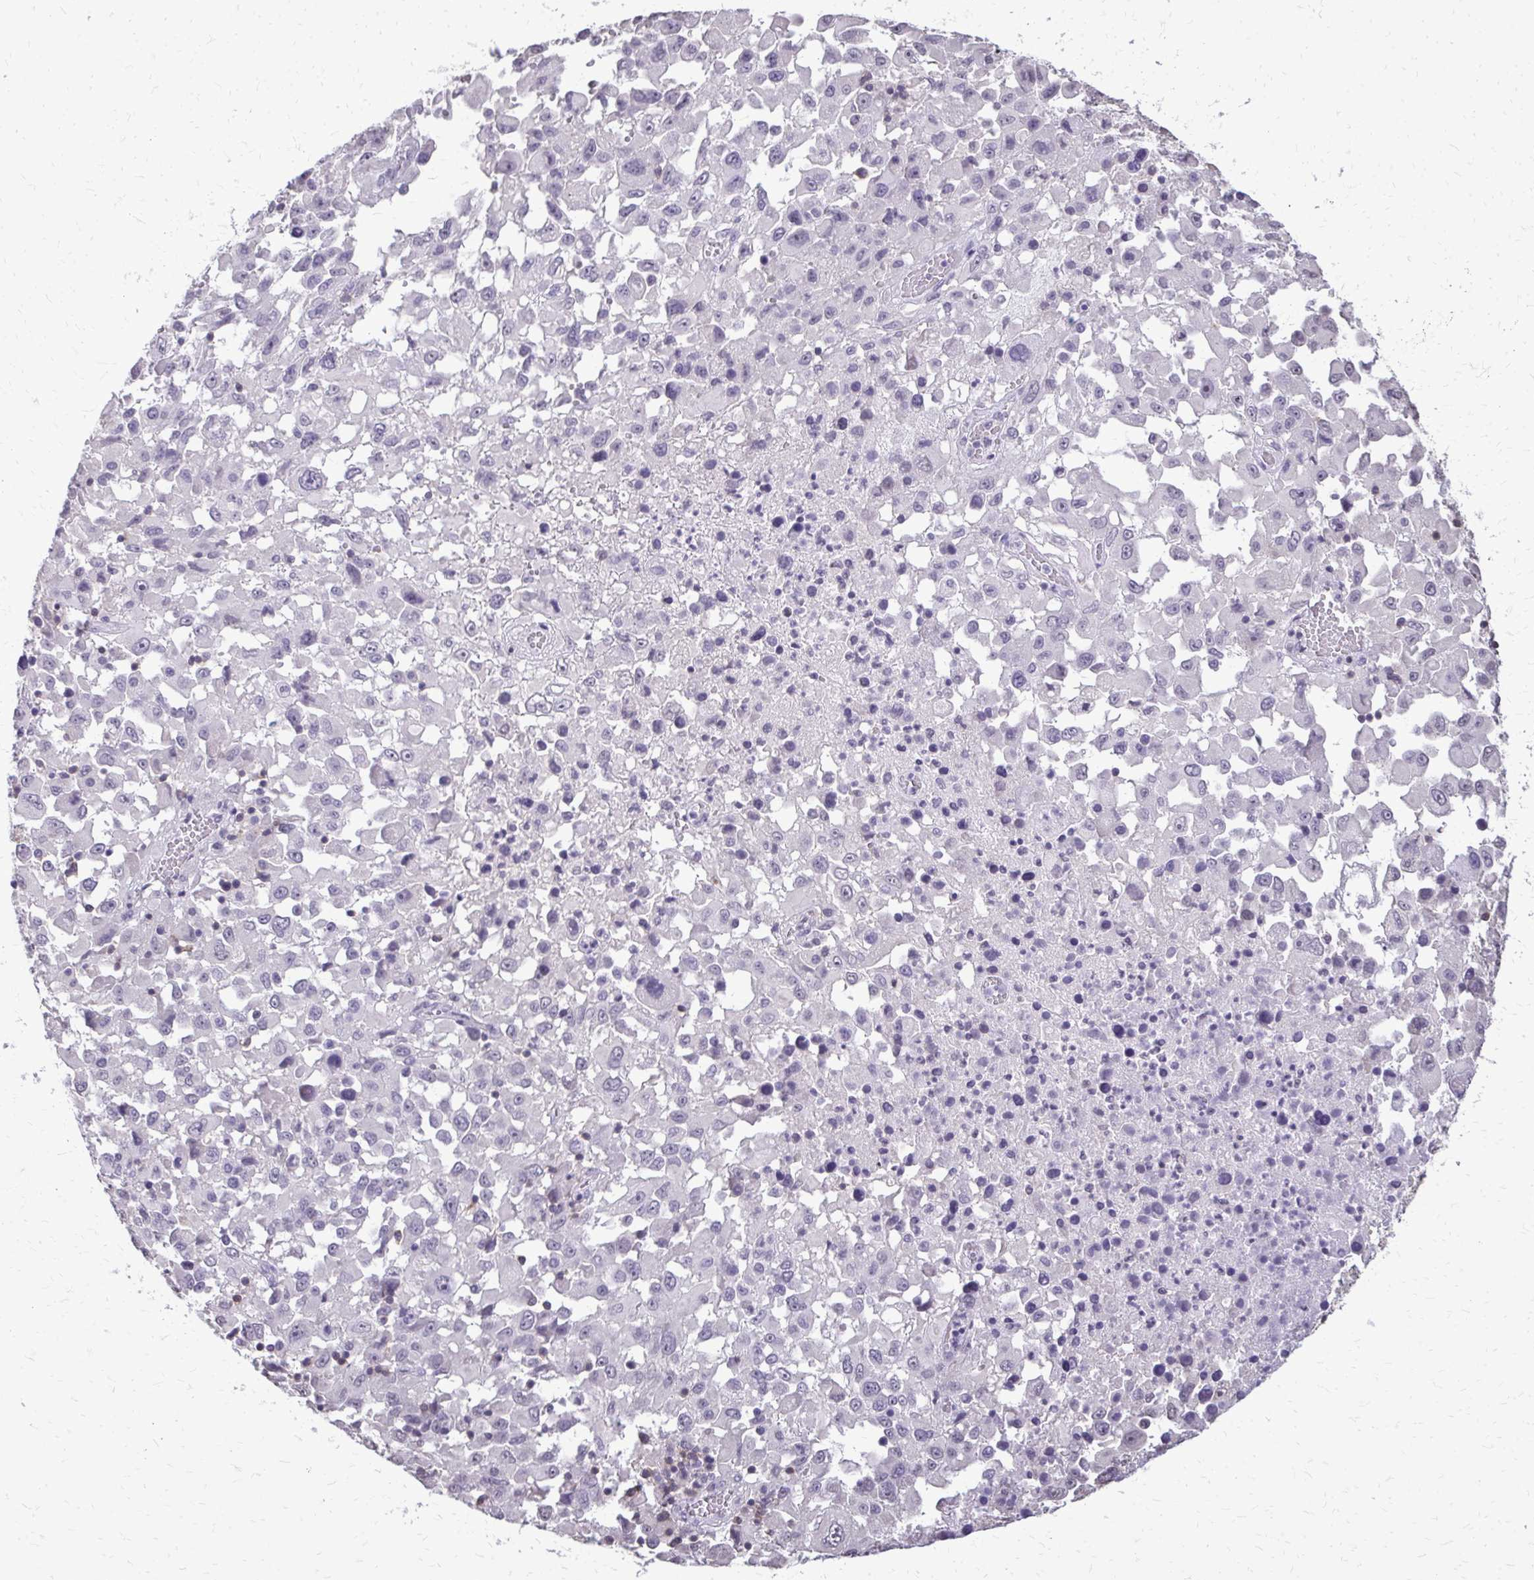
{"staining": {"intensity": "negative", "quantity": "none", "location": "none"}, "tissue": "melanoma", "cell_type": "Tumor cells", "image_type": "cancer", "snomed": [{"axis": "morphology", "description": "Malignant melanoma, Metastatic site"}, {"axis": "topography", "description": "Soft tissue"}], "caption": "The histopathology image reveals no significant staining in tumor cells of melanoma. (DAB immunohistochemistry (IHC) visualized using brightfield microscopy, high magnification).", "gene": "AKAP5", "patient": {"sex": "male", "age": 50}}